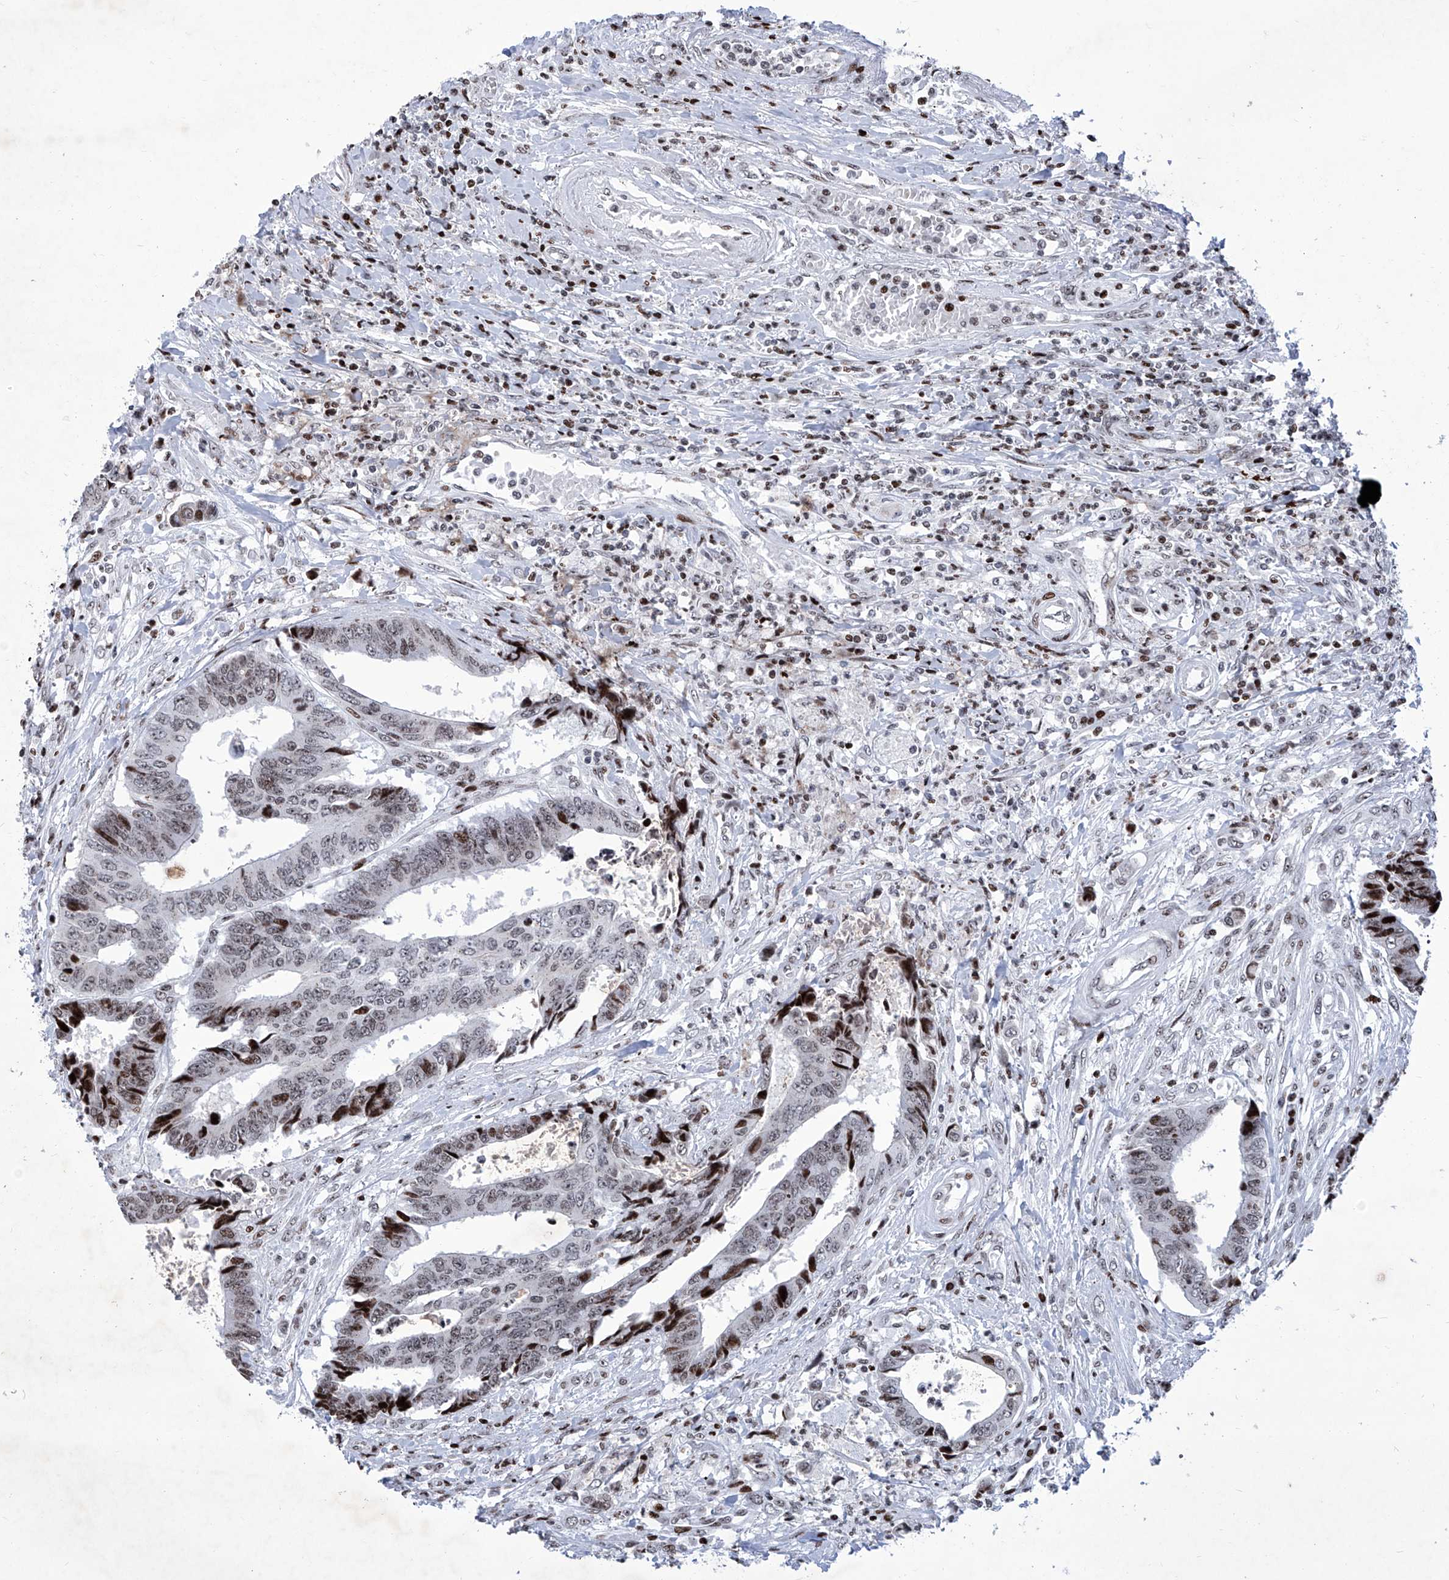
{"staining": {"intensity": "moderate", "quantity": ">75%", "location": "nuclear"}, "tissue": "colorectal cancer", "cell_type": "Tumor cells", "image_type": "cancer", "snomed": [{"axis": "morphology", "description": "Adenocarcinoma, NOS"}, {"axis": "topography", "description": "Rectum"}], "caption": "An image of colorectal cancer stained for a protein exhibits moderate nuclear brown staining in tumor cells.", "gene": "HEY2", "patient": {"sex": "male", "age": 84}}